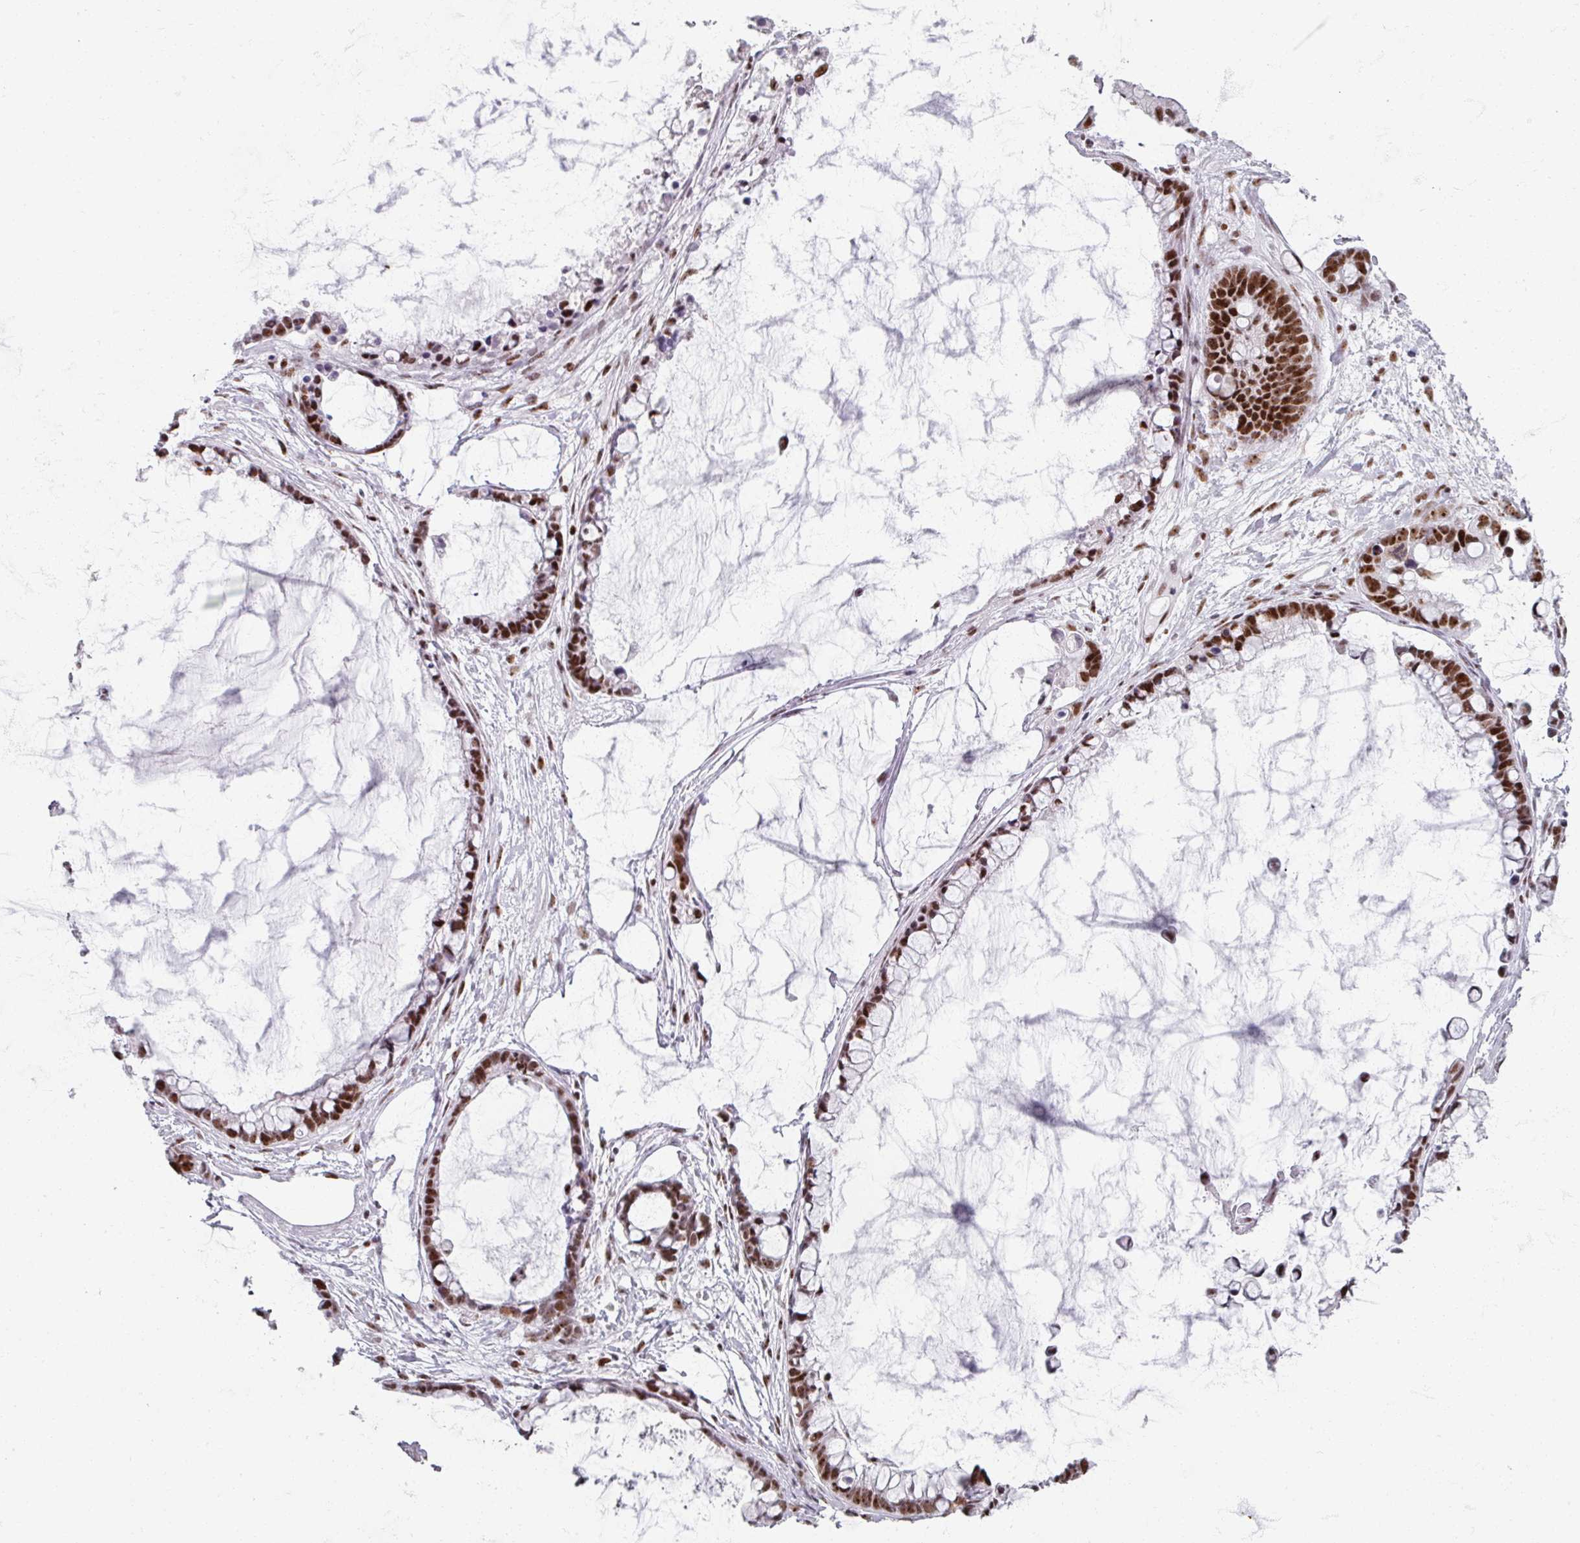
{"staining": {"intensity": "strong", "quantity": ">75%", "location": "nuclear"}, "tissue": "ovarian cancer", "cell_type": "Tumor cells", "image_type": "cancer", "snomed": [{"axis": "morphology", "description": "Cystadenocarcinoma, mucinous, NOS"}, {"axis": "topography", "description": "Ovary"}], "caption": "Immunohistochemical staining of human mucinous cystadenocarcinoma (ovarian) demonstrates high levels of strong nuclear positivity in approximately >75% of tumor cells.", "gene": "ADAR", "patient": {"sex": "female", "age": 63}}